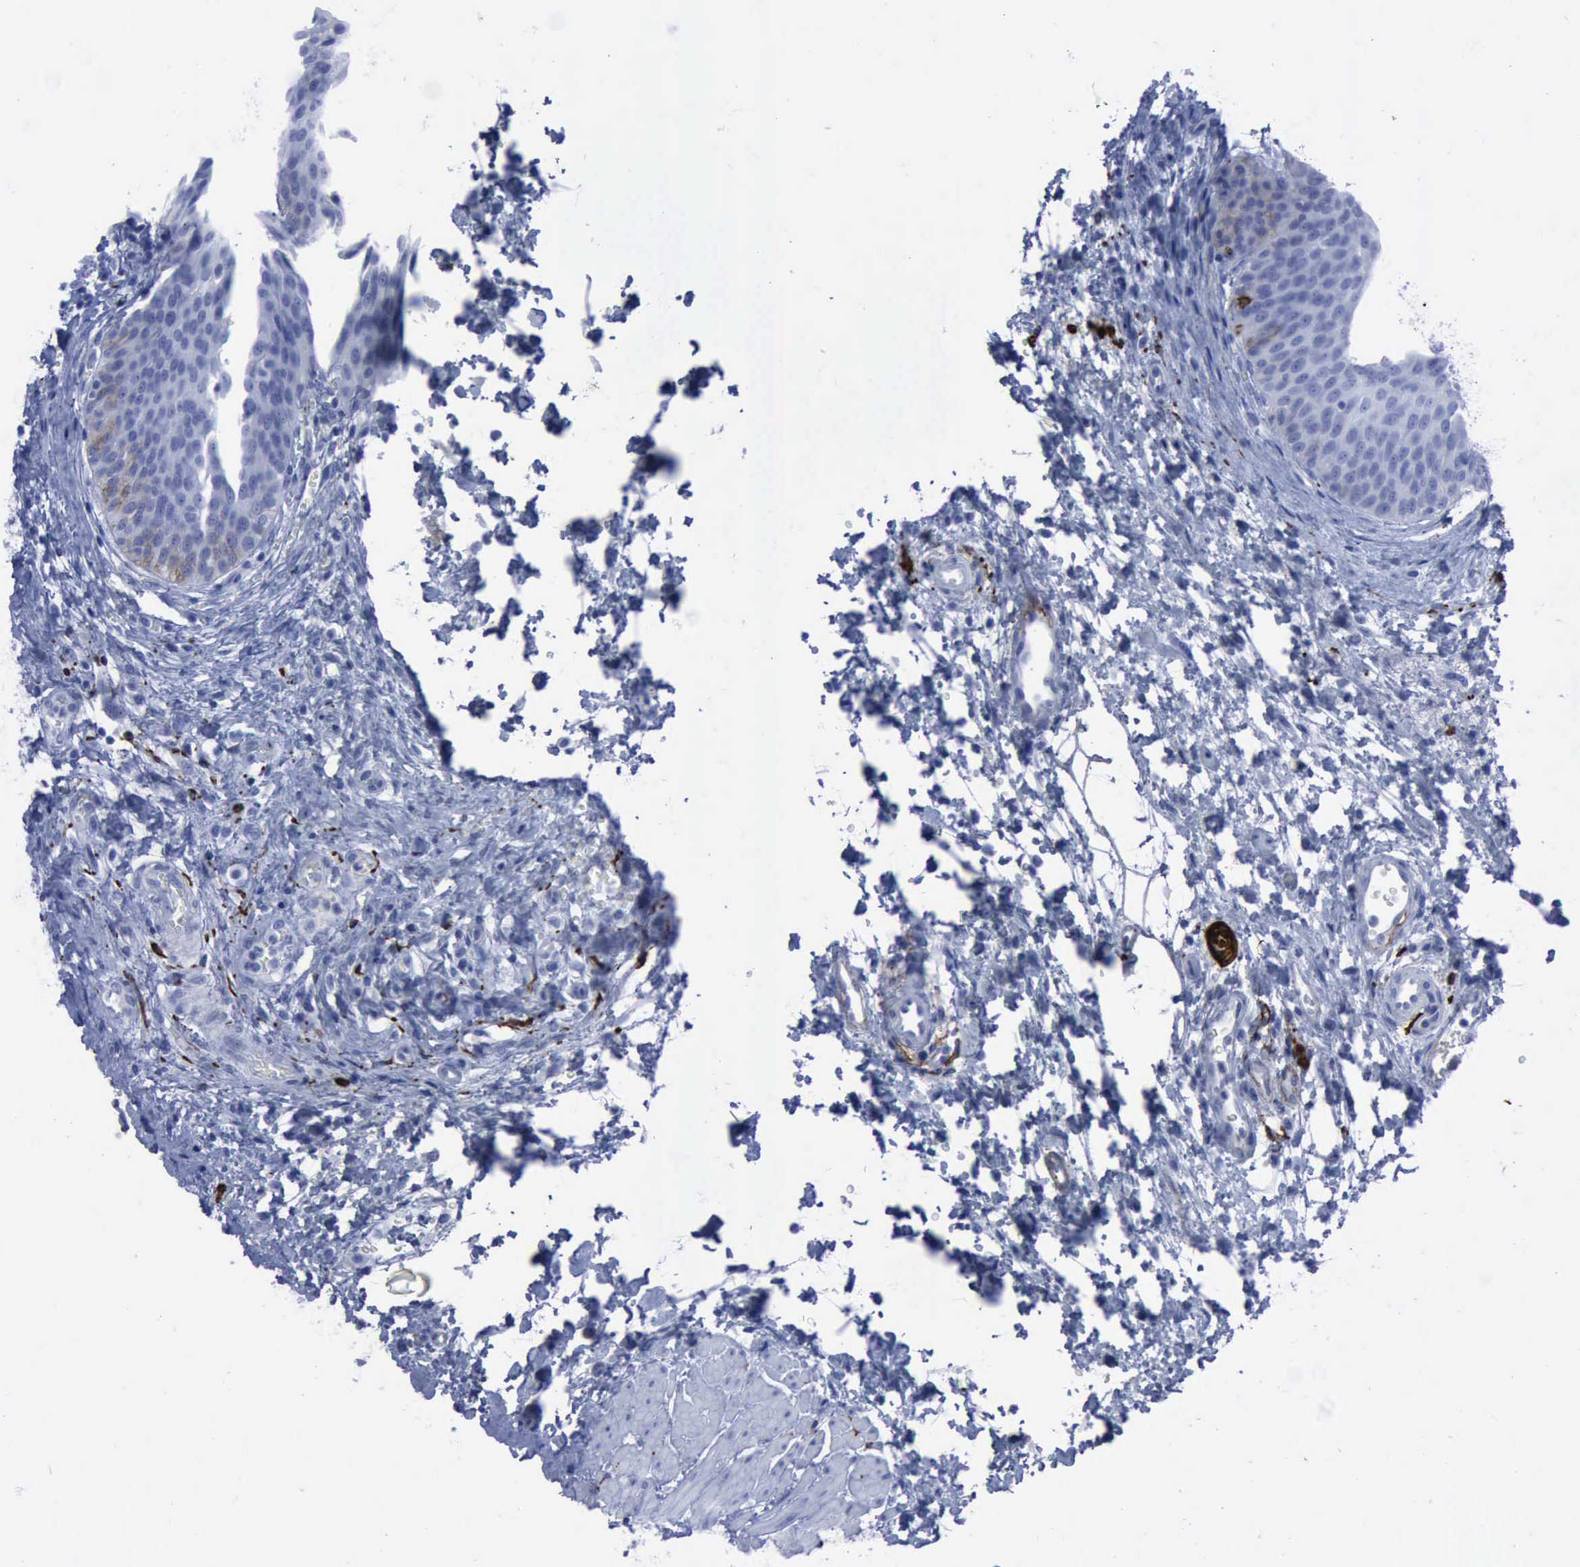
{"staining": {"intensity": "strong", "quantity": "<25%", "location": "cytoplasmic/membranous"}, "tissue": "urinary bladder", "cell_type": "Urothelial cells", "image_type": "normal", "snomed": [{"axis": "morphology", "description": "Normal tissue, NOS"}, {"axis": "topography", "description": "Smooth muscle"}, {"axis": "topography", "description": "Urinary bladder"}], "caption": "Protein expression analysis of normal urinary bladder demonstrates strong cytoplasmic/membranous staining in about <25% of urothelial cells.", "gene": "NGFR", "patient": {"sex": "male", "age": 35}}